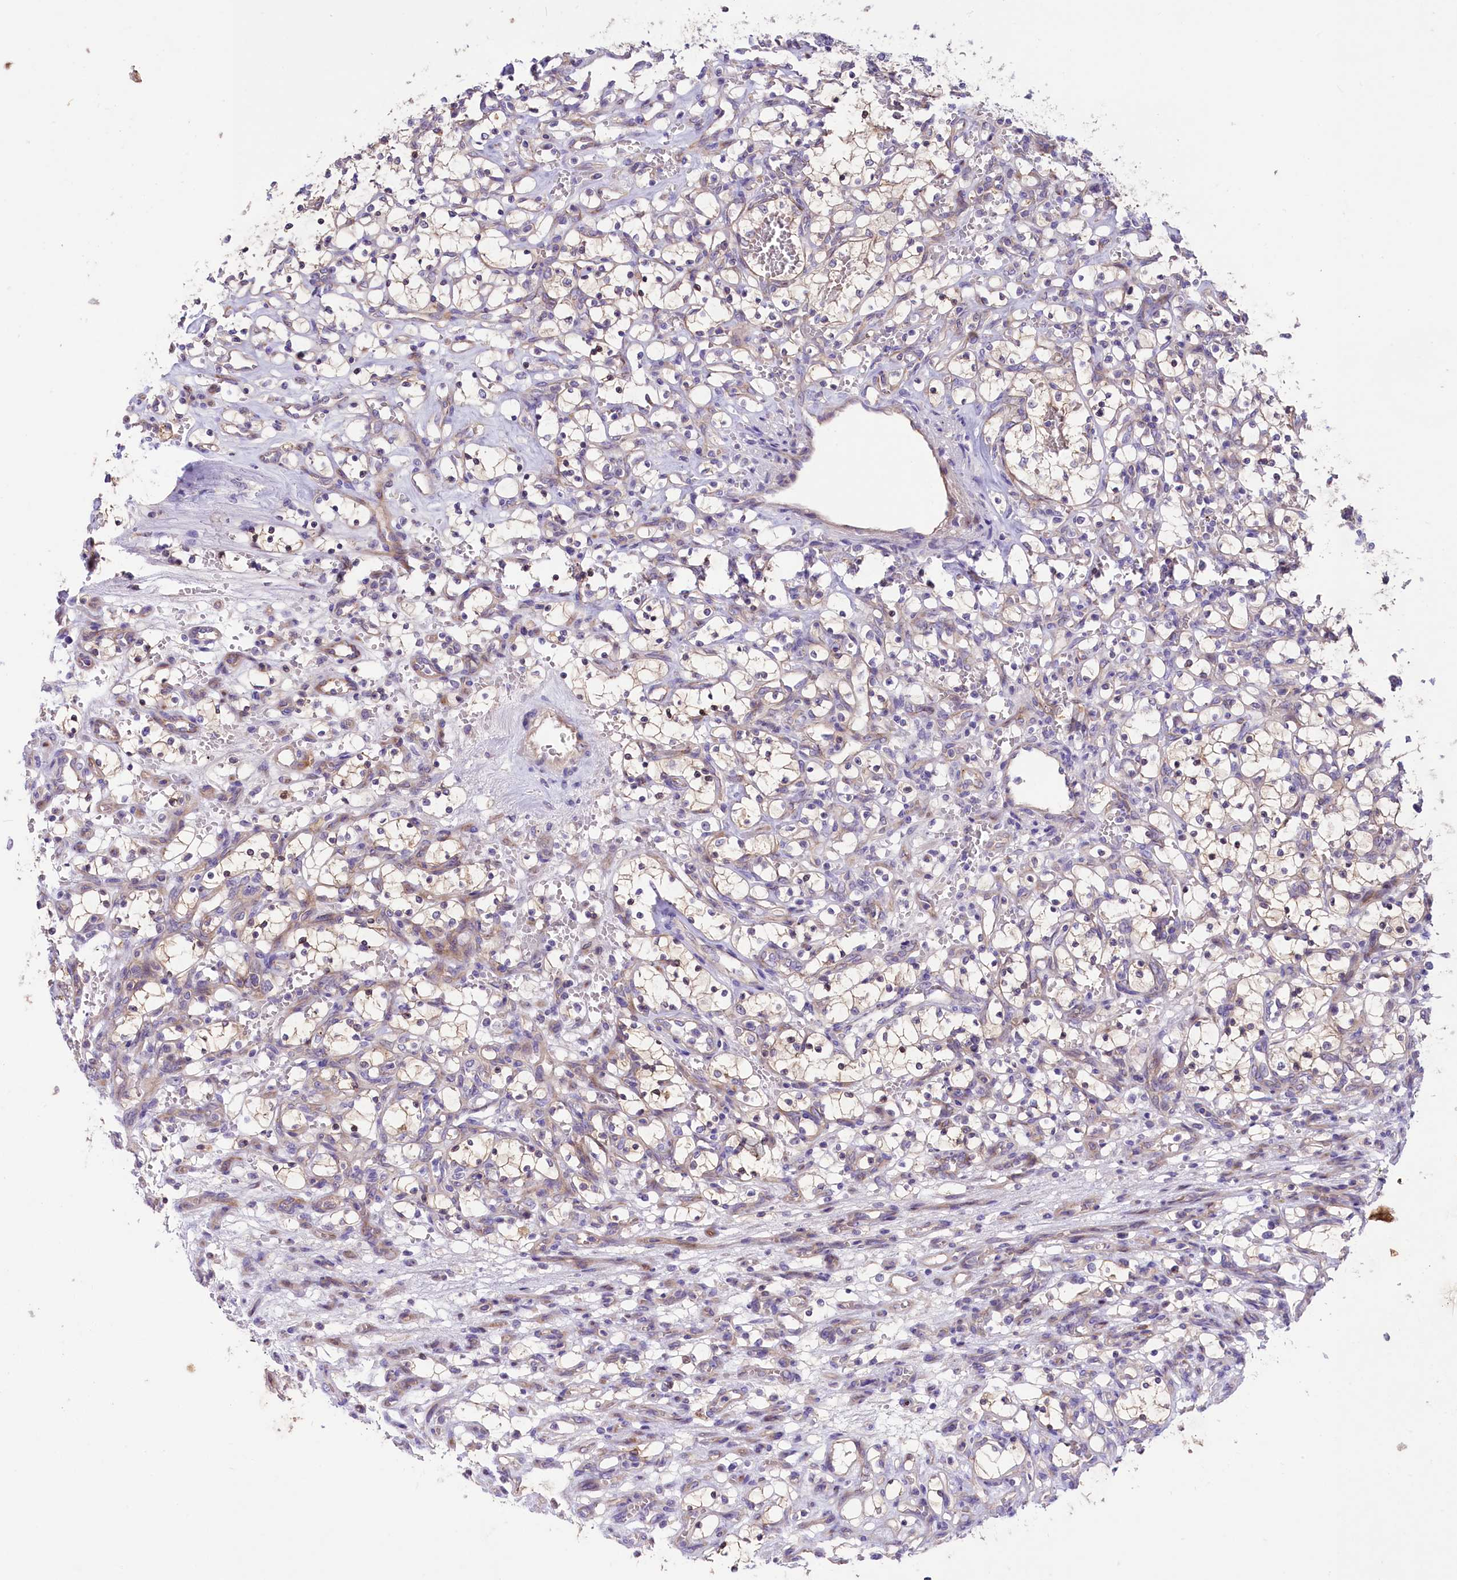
{"staining": {"intensity": "moderate", "quantity": "25%-75%", "location": "cytoplasmic/membranous"}, "tissue": "renal cancer", "cell_type": "Tumor cells", "image_type": "cancer", "snomed": [{"axis": "morphology", "description": "Adenocarcinoma, NOS"}, {"axis": "topography", "description": "Kidney"}], "caption": "A brown stain labels moderate cytoplasmic/membranous staining of a protein in renal adenocarcinoma tumor cells. (DAB (3,3'-diaminobenzidine) IHC with brightfield microscopy, high magnification).", "gene": "CD99L2", "patient": {"sex": "female", "age": 69}}